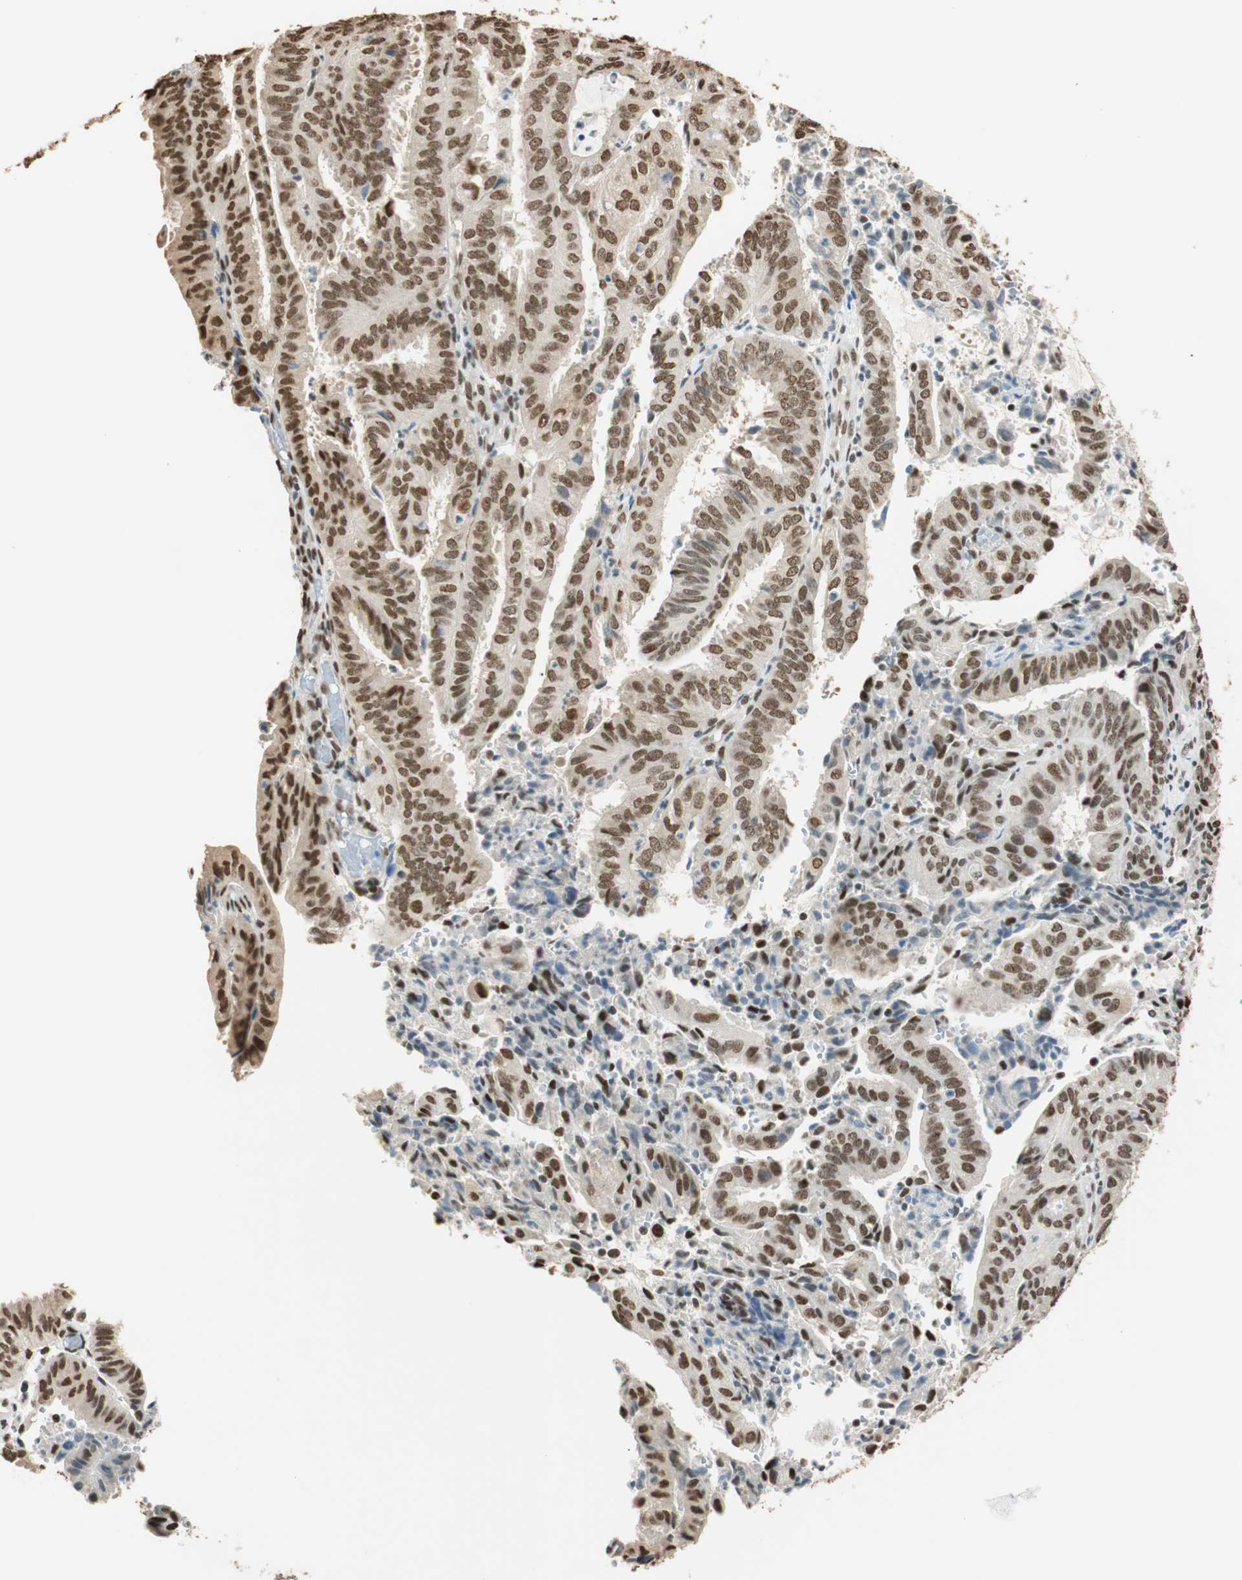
{"staining": {"intensity": "moderate", "quantity": ">75%", "location": "nuclear"}, "tissue": "endometrial cancer", "cell_type": "Tumor cells", "image_type": "cancer", "snomed": [{"axis": "morphology", "description": "Adenocarcinoma, NOS"}, {"axis": "topography", "description": "Uterus"}], "caption": "Endometrial cancer stained for a protein (brown) displays moderate nuclear positive expression in about >75% of tumor cells.", "gene": "FANCG", "patient": {"sex": "female", "age": 60}}